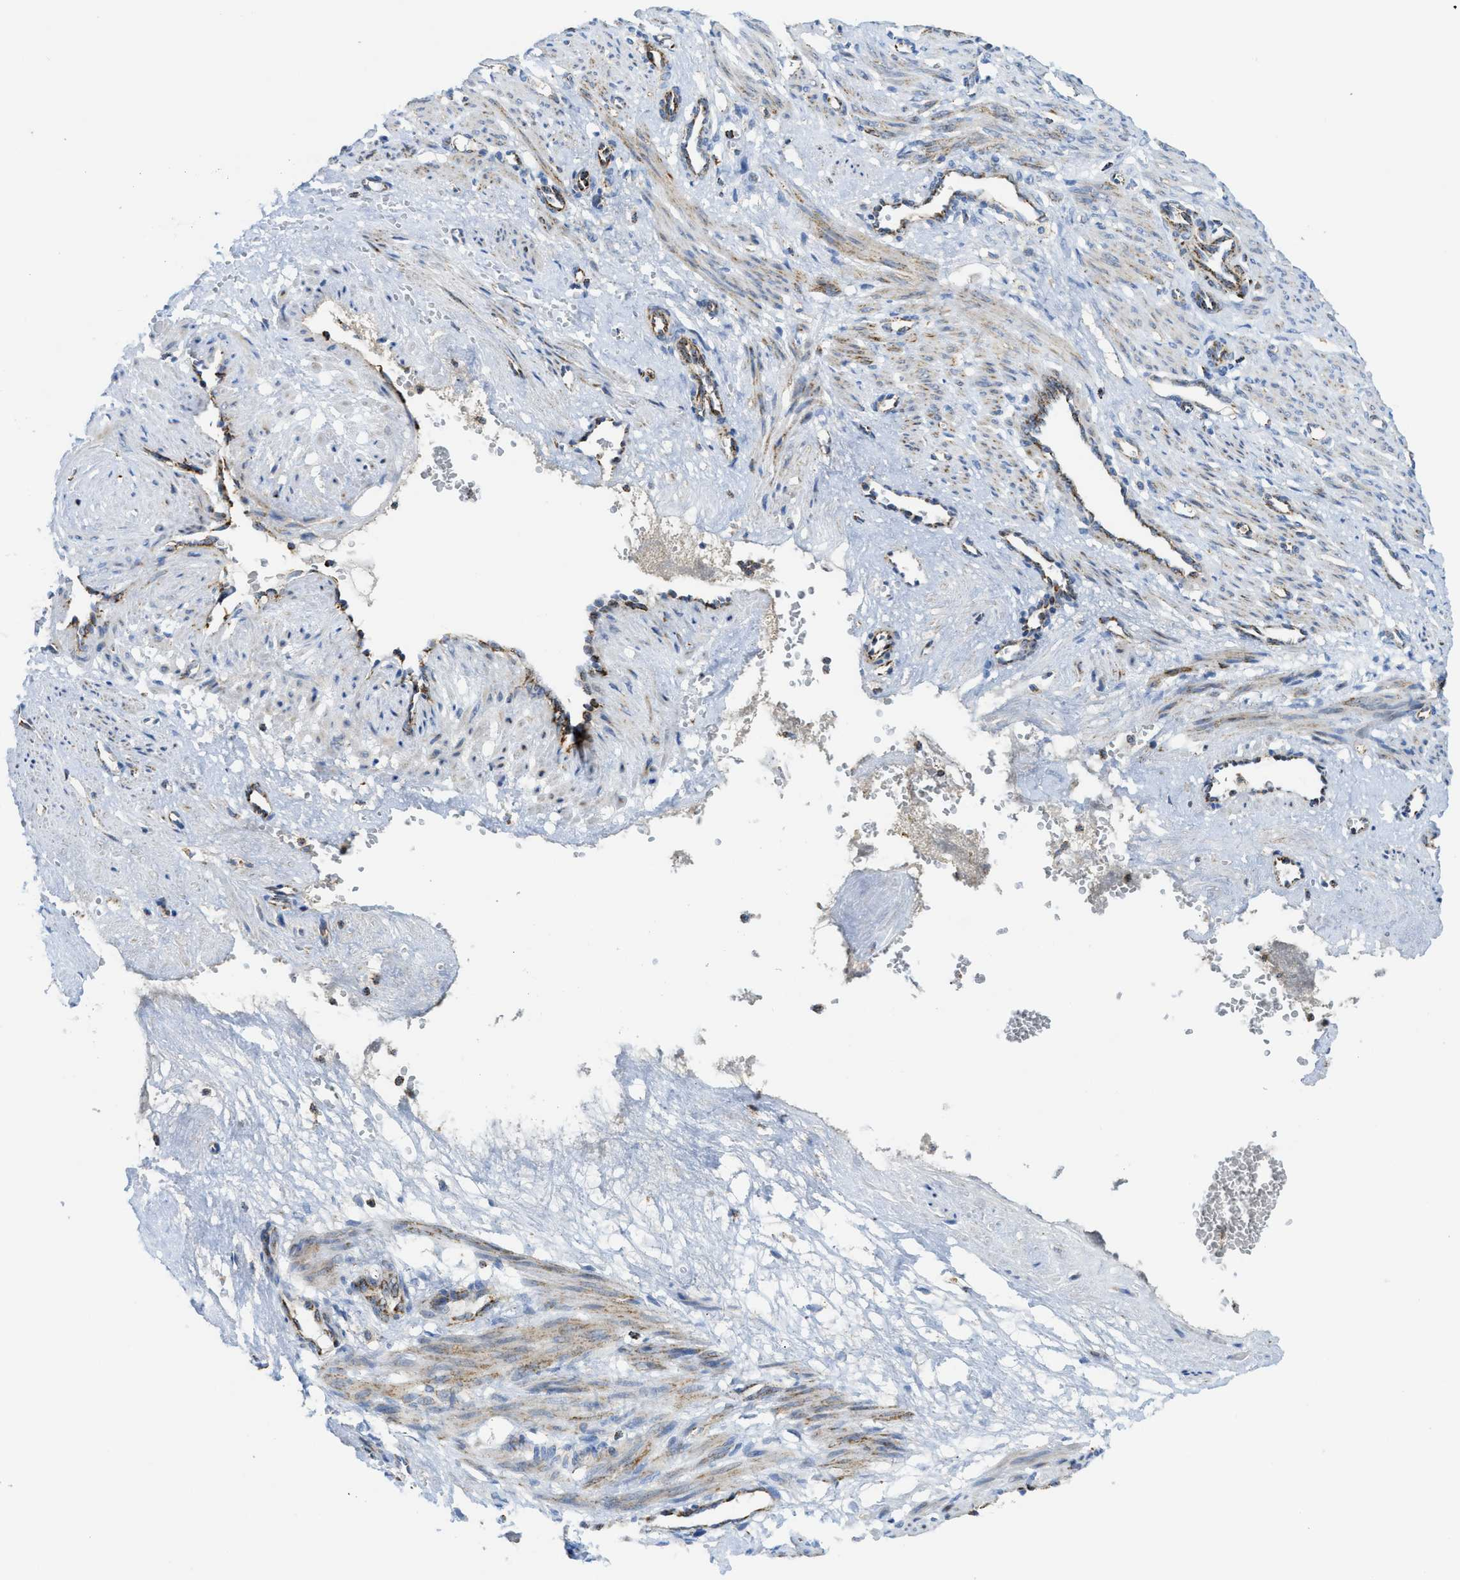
{"staining": {"intensity": "weak", "quantity": ">75%", "location": "cytoplasmic/membranous"}, "tissue": "smooth muscle", "cell_type": "Smooth muscle cells", "image_type": "normal", "snomed": [{"axis": "morphology", "description": "Normal tissue, NOS"}, {"axis": "topography", "description": "Endometrium"}], "caption": "Protein expression analysis of unremarkable smooth muscle demonstrates weak cytoplasmic/membranous positivity in approximately >75% of smooth muscle cells. (Stains: DAB in brown, nuclei in blue, Microscopy: brightfield microscopy at high magnification).", "gene": "SQOR", "patient": {"sex": "female", "age": 33}}